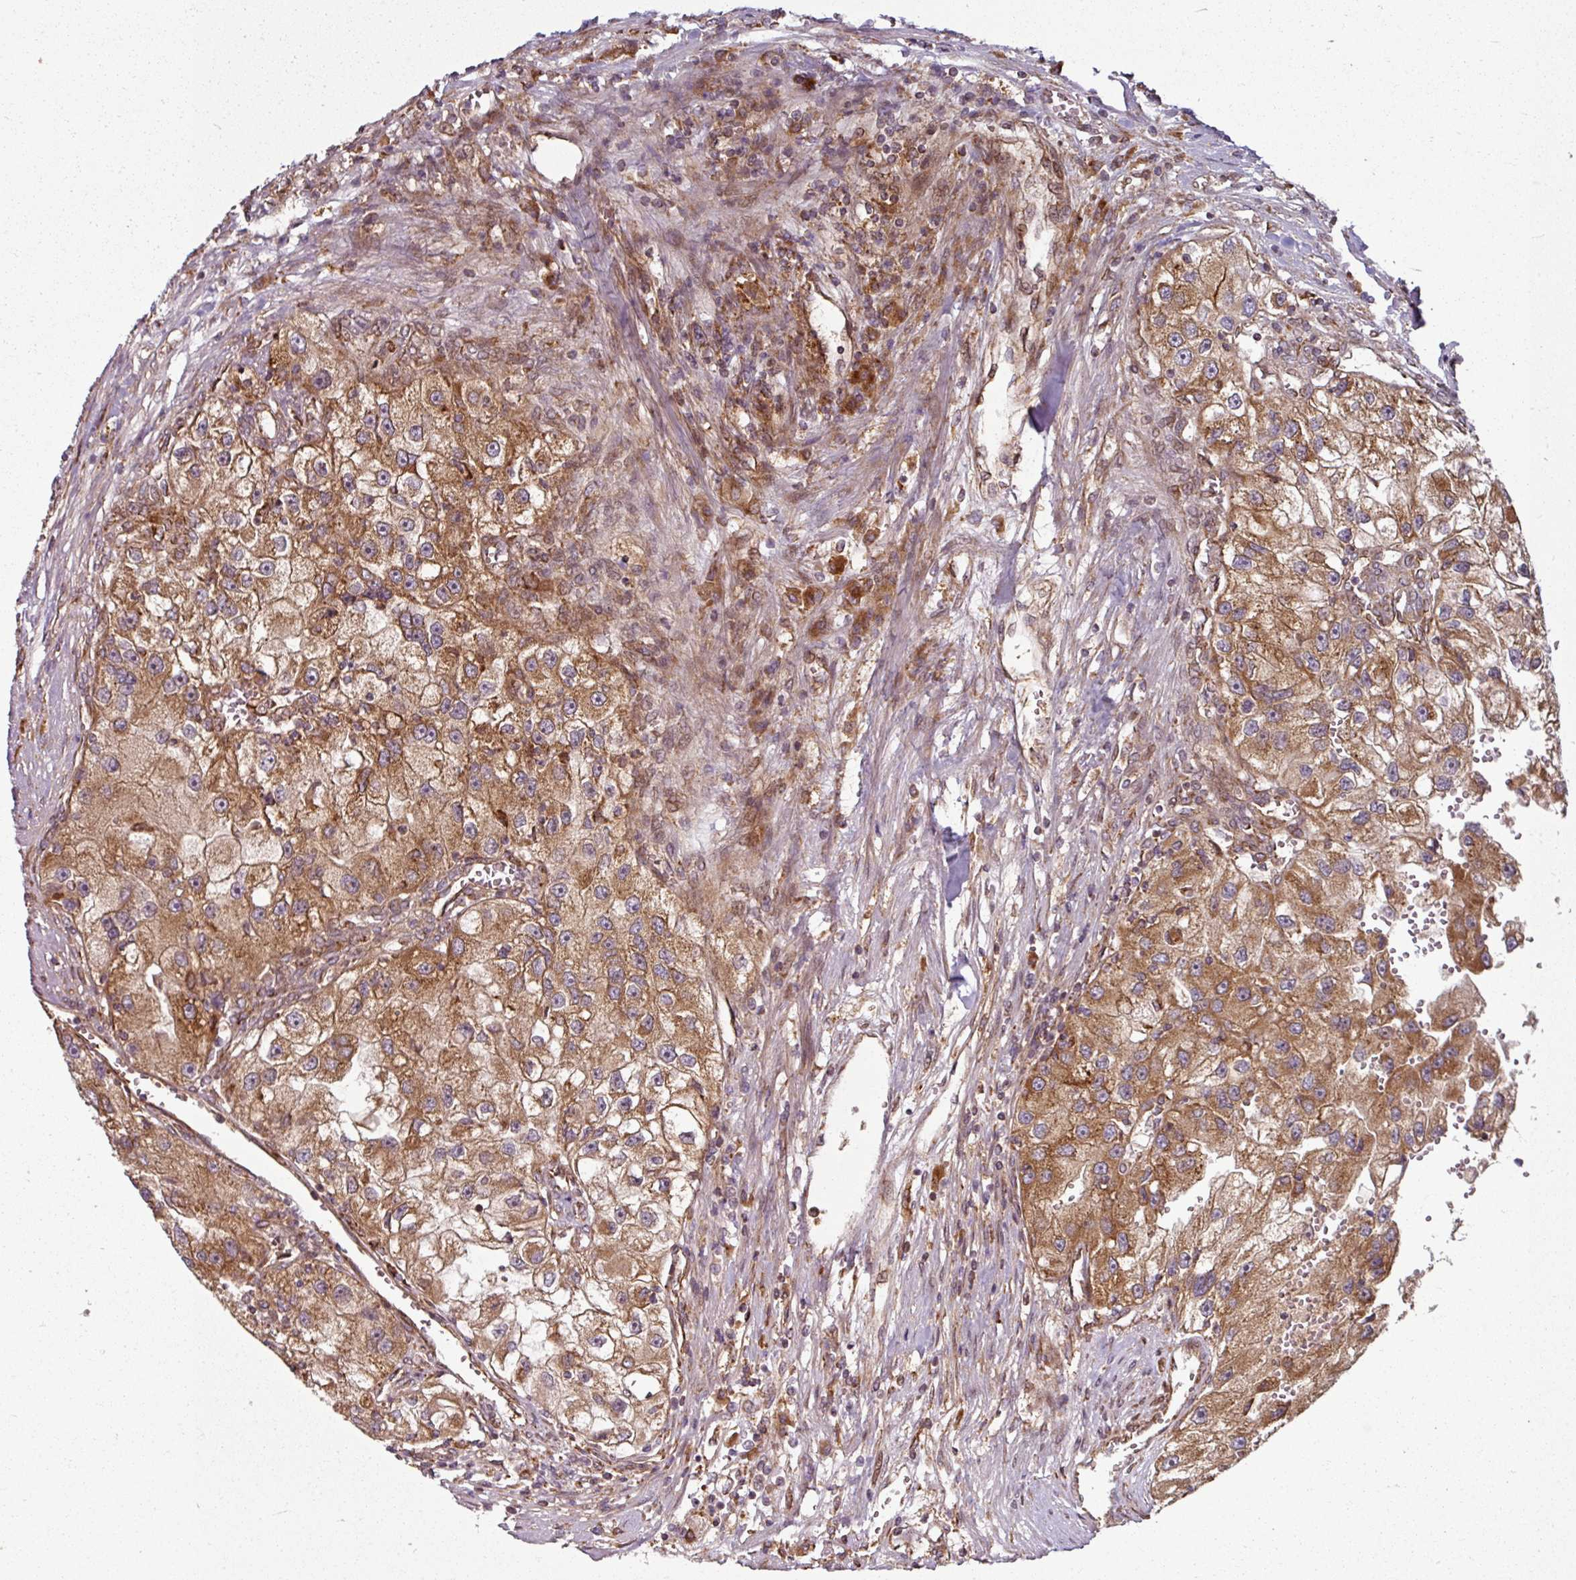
{"staining": {"intensity": "strong", "quantity": ">75%", "location": "cytoplasmic/membranous"}, "tissue": "renal cancer", "cell_type": "Tumor cells", "image_type": "cancer", "snomed": [{"axis": "morphology", "description": "Adenocarcinoma, NOS"}, {"axis": "topography", "description": "Kidney"}], "caption": "Protein expression analysis of renal cancer reveals strong cytoplasmic/membranous positivity in approximately >75% of tumor cells.", "gene": "RAB5A", "patient": {"sex": "male", "age": 63}}